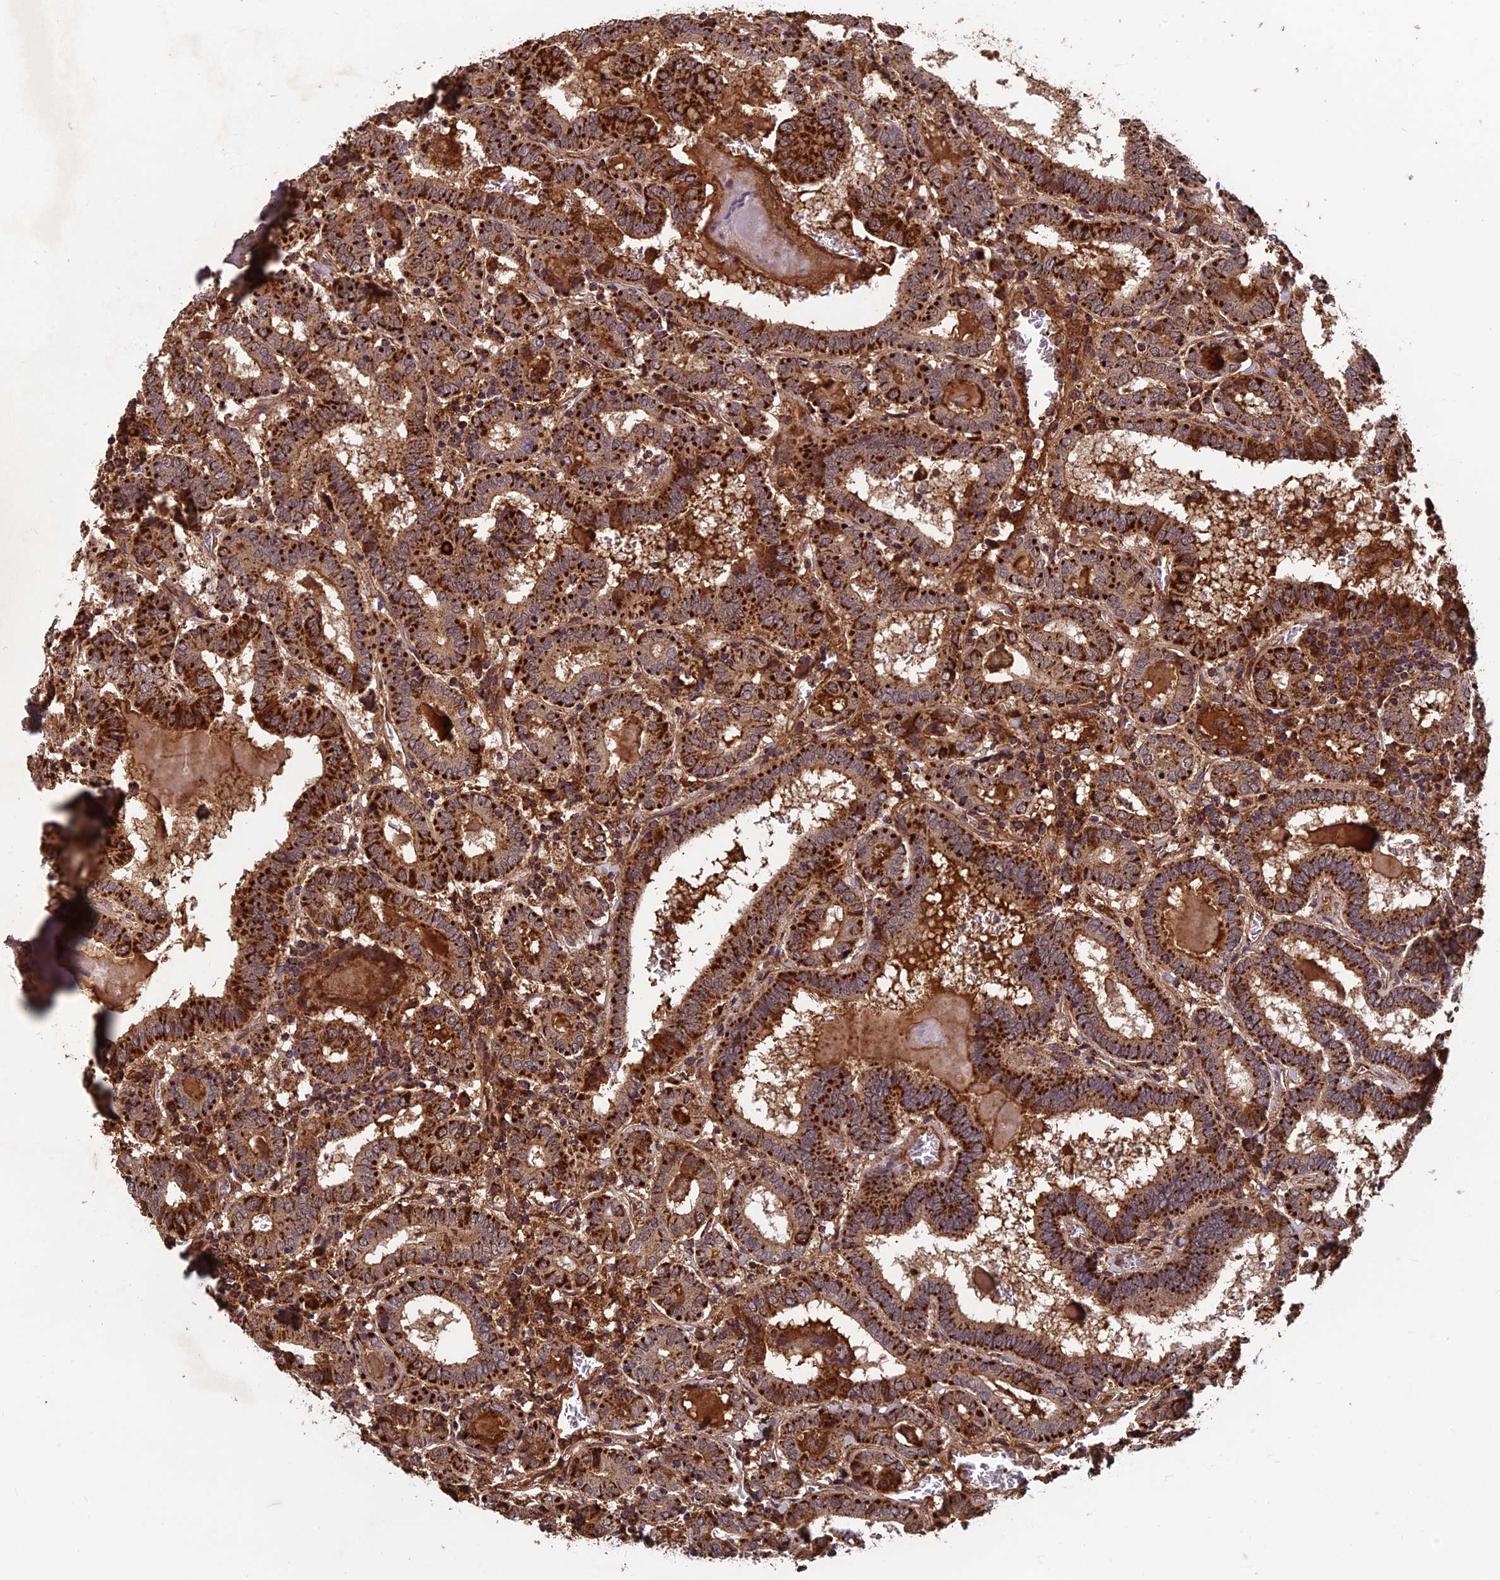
{"staining": {"intensity": "strong", "quantity": ">75%", "location": "cytoplasmic/membranous"}, "tissue": "thyroid cancer", "cell_type": "Tumor cells", "image_type": "cancer", "snomed": [{"axis": "morphology", "description": "Papillary adenocarcinoma, NOS"}, {"axis": "topography", "description": "Thyroid gland"}], "caption": "Strong cytoplasmic/membranous positivity for a protein is seen in approximately >75% of tumor cells of thyroid papillary adenocarcinoma using immunohistochemistry (IHC).", "gene": "CCDC15", "patient": {"sex": "female", "age": 72}}